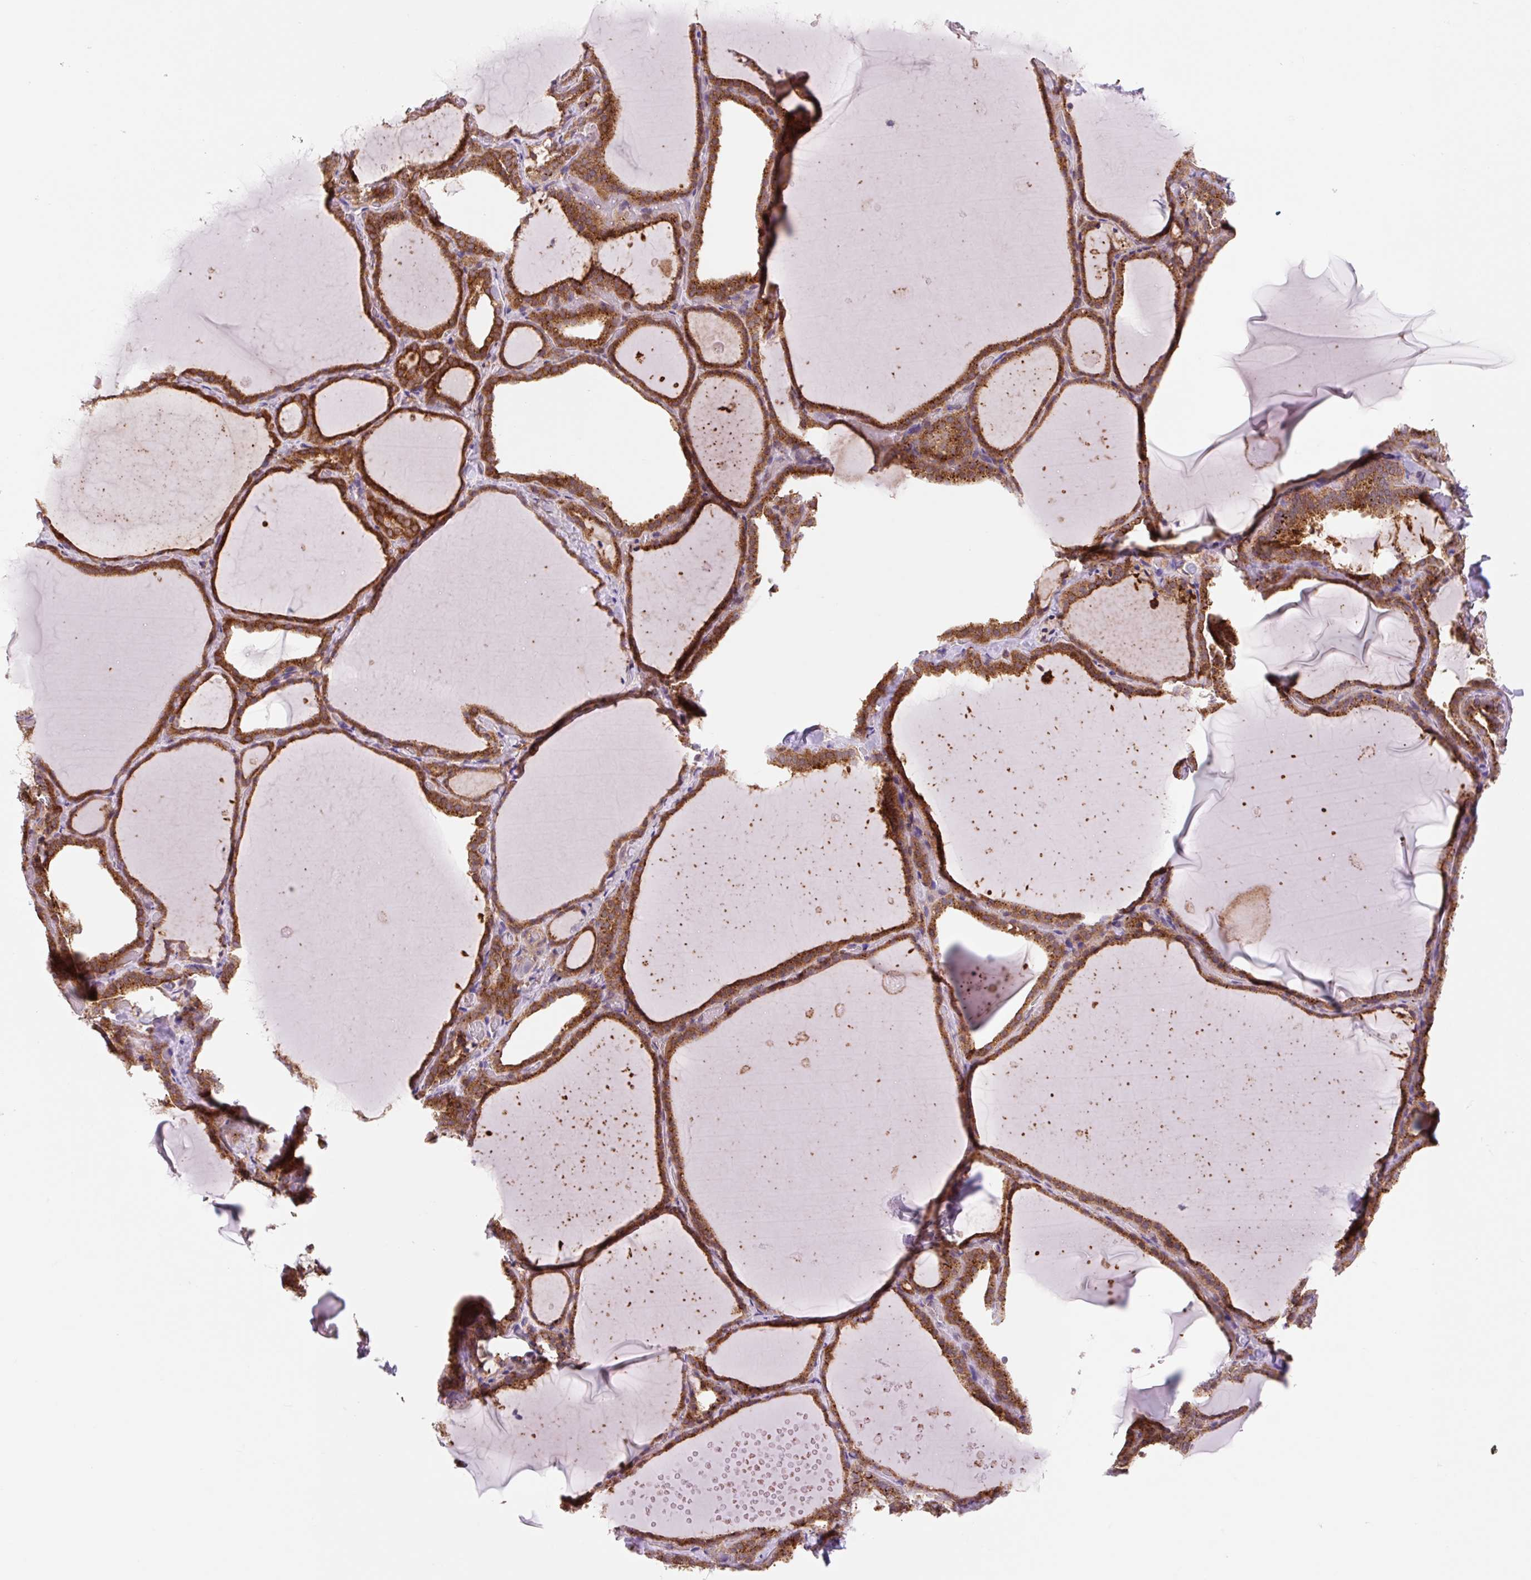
{"staining": {"intensity": "strong", "quantity": ">75%", "location": "cytoplasmic/membranous"}, "tissue": "thyroid gland", "cell_type": "Glandular cells", "image_type": "normal", "snomed": [{"axis": "morphology", "description": "Normal tissue, NOS"}, {"axis": "topography", "description": "Thyroid gland"}], "caption": "IHC (DAB) staining of benign thyroid gland shows strong cytoplasmic/membranous protein staining in approximately >75% of glandular cells. (IHC, brightfield microscopy, high magnification).", "gene": "VPS4A", "patient": {"sex": "female", "age": 22}}